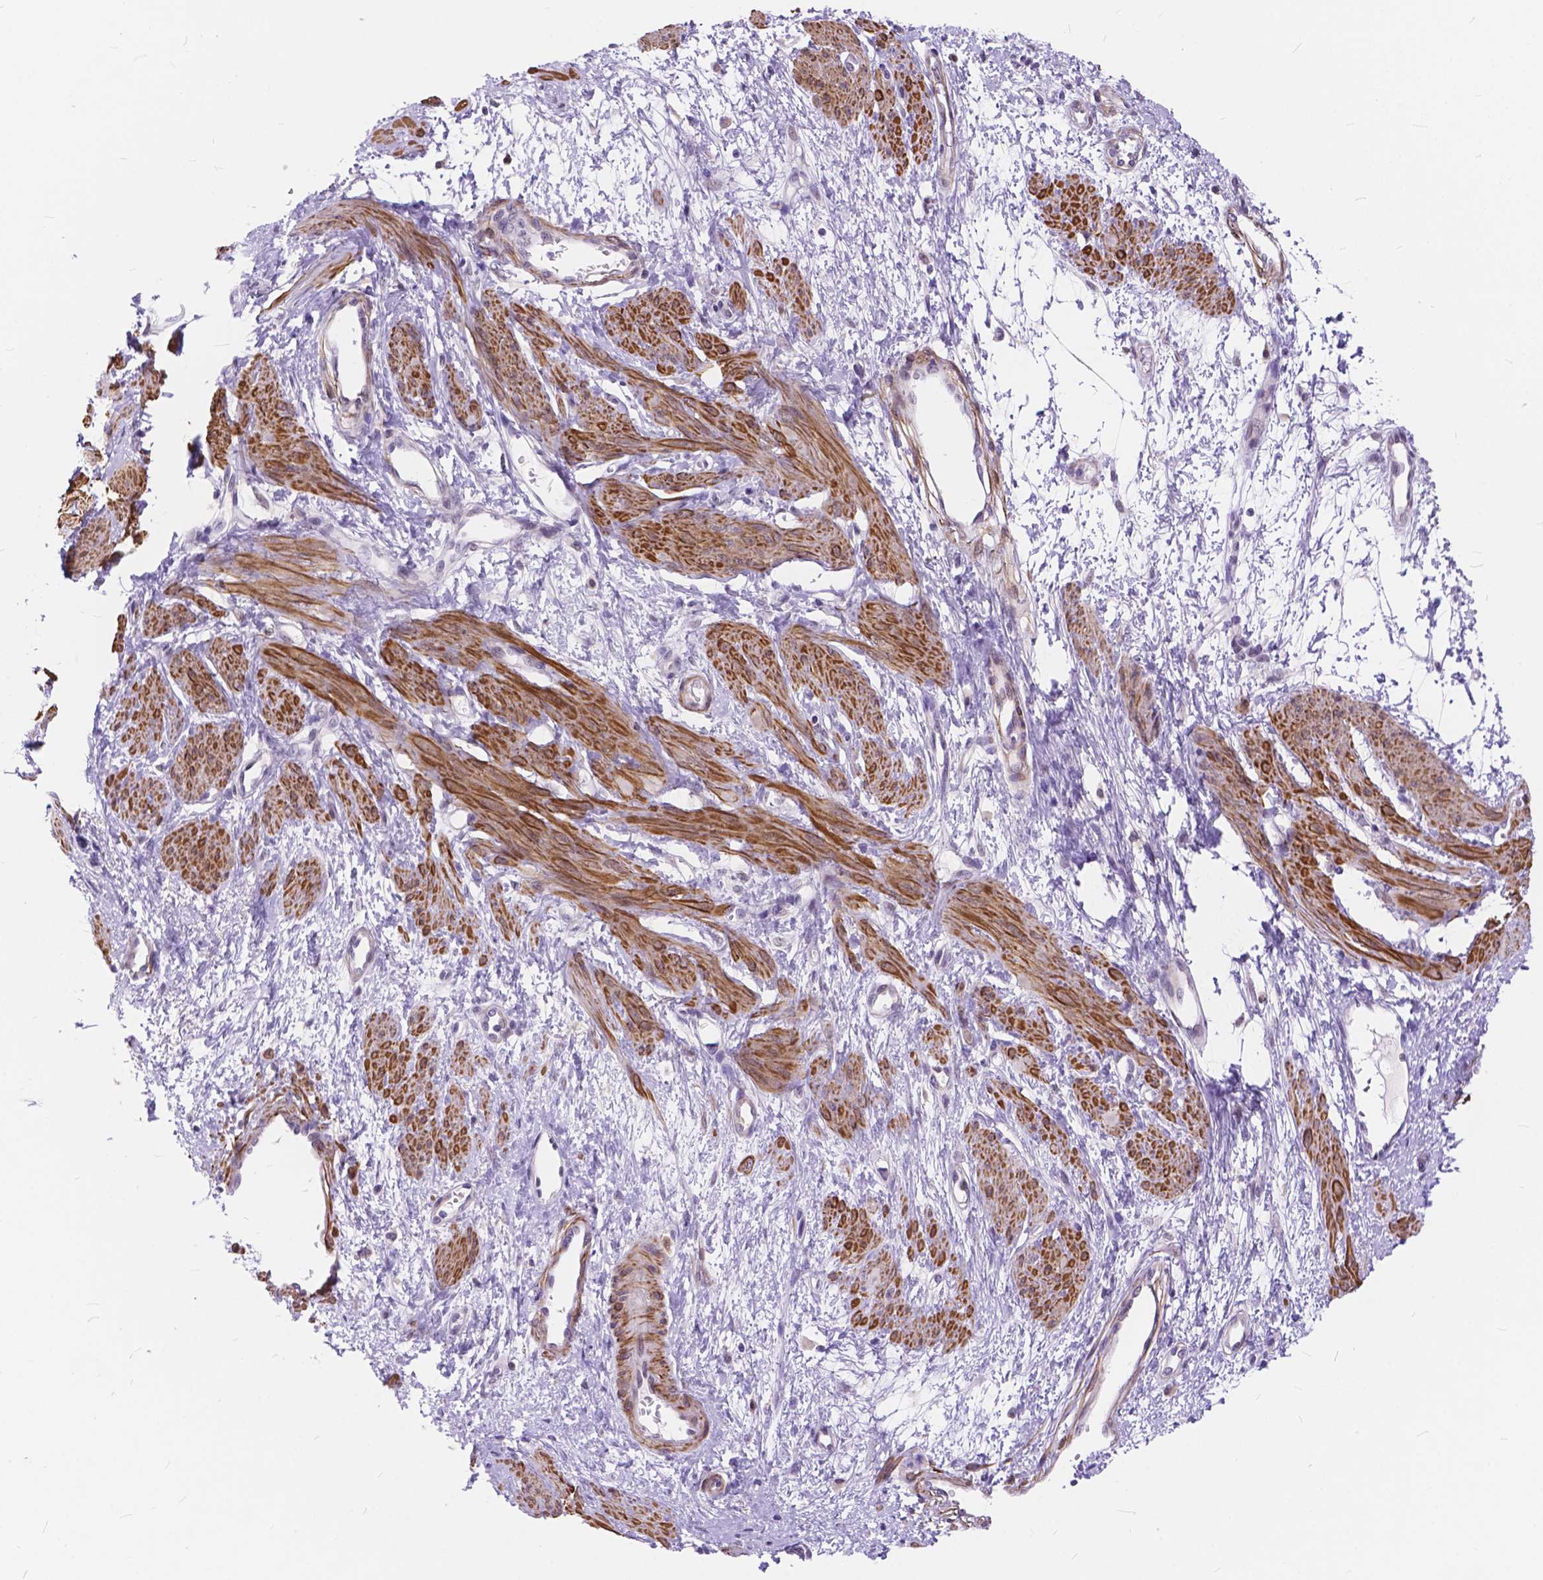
{"staining": {"intensity": "strong", "quantity": ">75%", "location": "cytoplasmic/membranous"}, "tissue": "smooth muscle", "cell_type": "Smooth muscle cells", "image_type": "normal", "snomed": [{"axis": "morphology", "description": "Normal tissue, NOS"}, {"axis": "topography", "description": "Smooth muscle"}, {"axis": "topography", "description": "Uterus"}], "caption": "This photomicrograph demonstrates normal smooth muscle stained with immunohistochemistry to label a protein in brown. The cytoplasmic/membranous of smooth muscle cells show strong positivity for the protein. Nuclei are counter-stained blue.", "gene": "MAN2C1", "patient": {"sex": "female", "age": 39}}